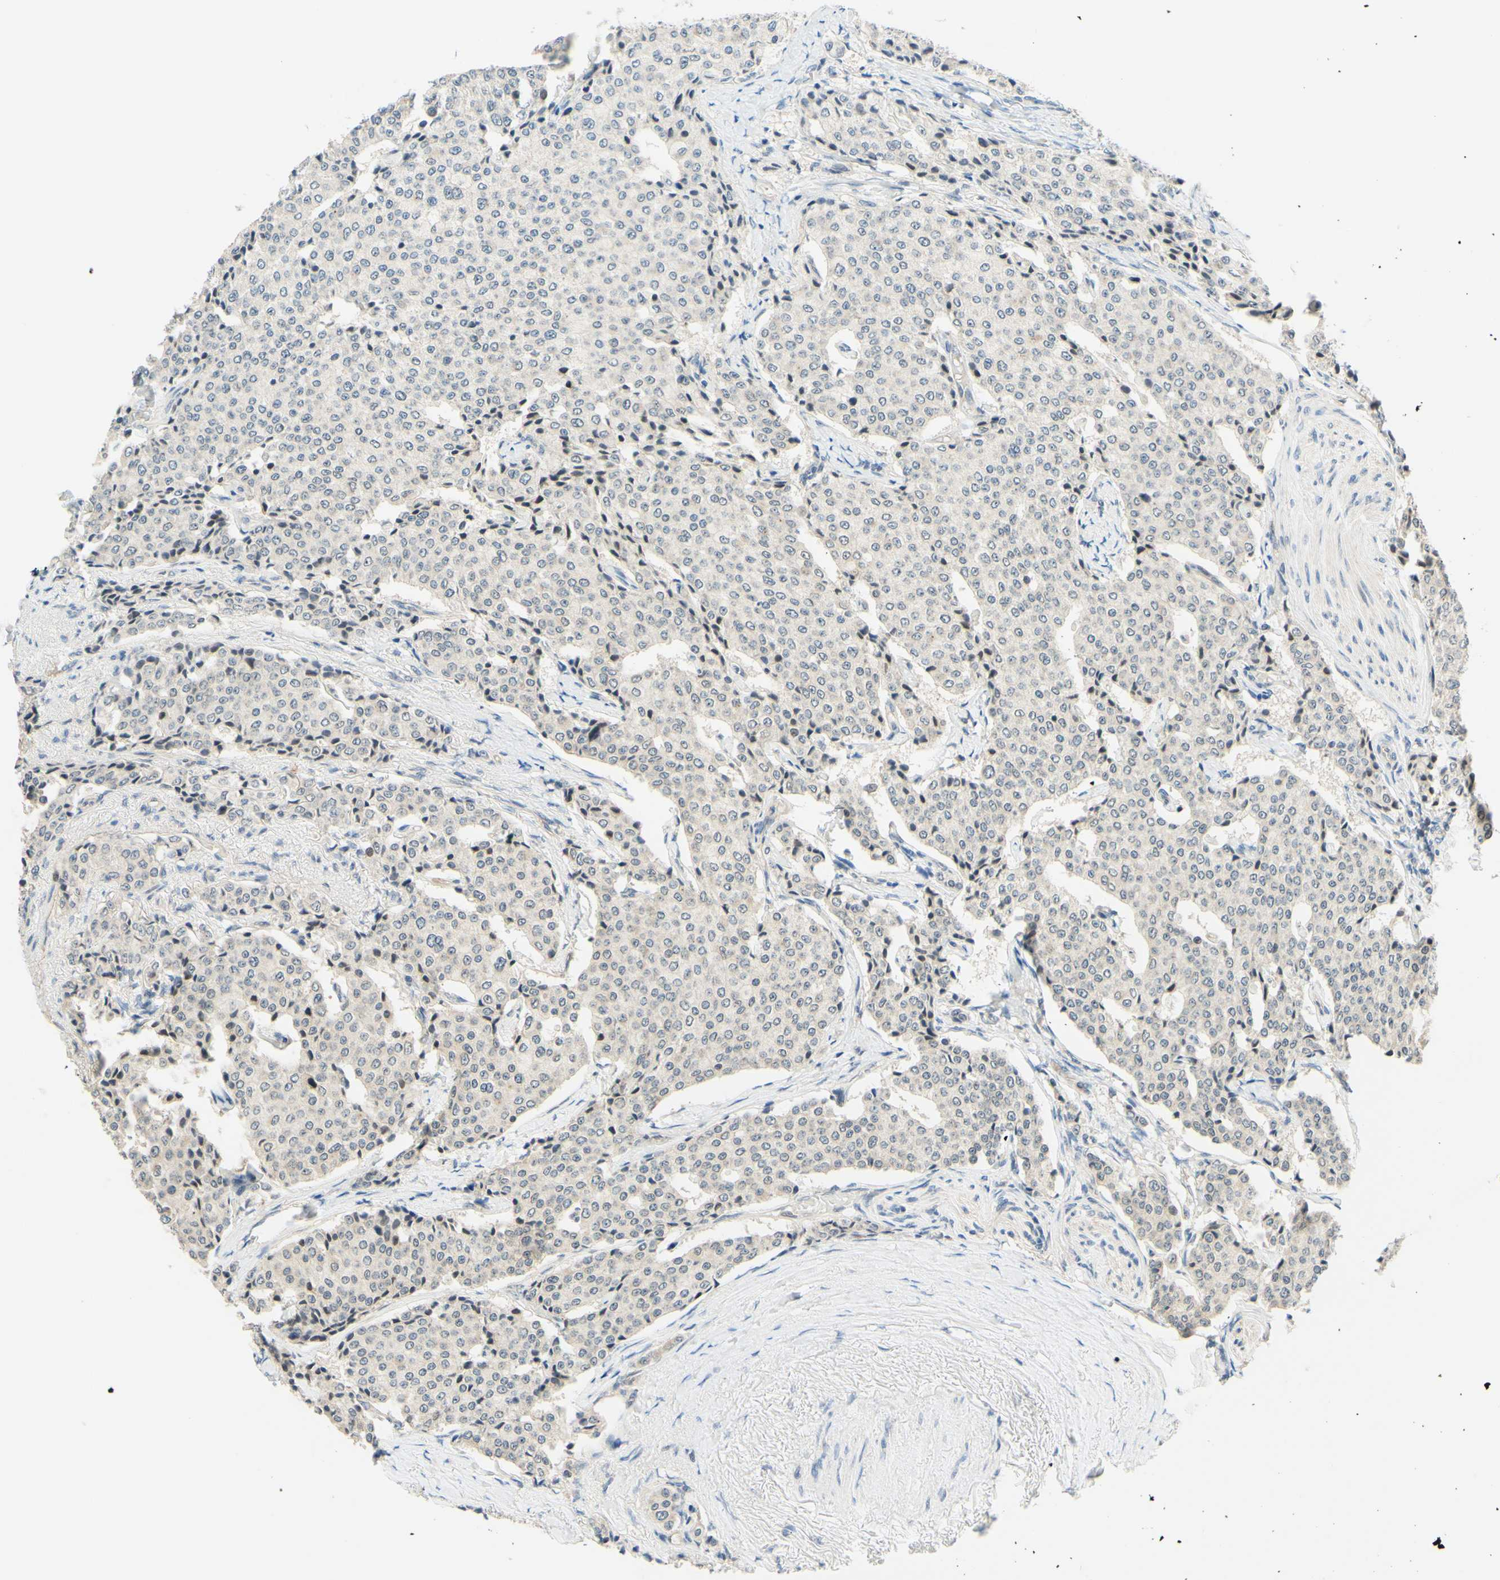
{"staining": {"intensity": "negative", "quantity": "none", "location": "none"}, "tissue": "carcinoid", "cell_type": "Tumor cells", "image_type": "cancer", "snomed": [{"axis": "morphology", "description": "Carcinoid, malignant, NOS"}, {"axis": "topography", "description": "Colon"}], "caption": "Malignant carcinoid was stained to show a protein in brown. There is no significant positivity in tumor cells. (DAB immunohistochemistry (IHC) with hematoxylin counter stain).", "gene": "C2CD2L", "patient": {"sex": "female", "age": 61}}